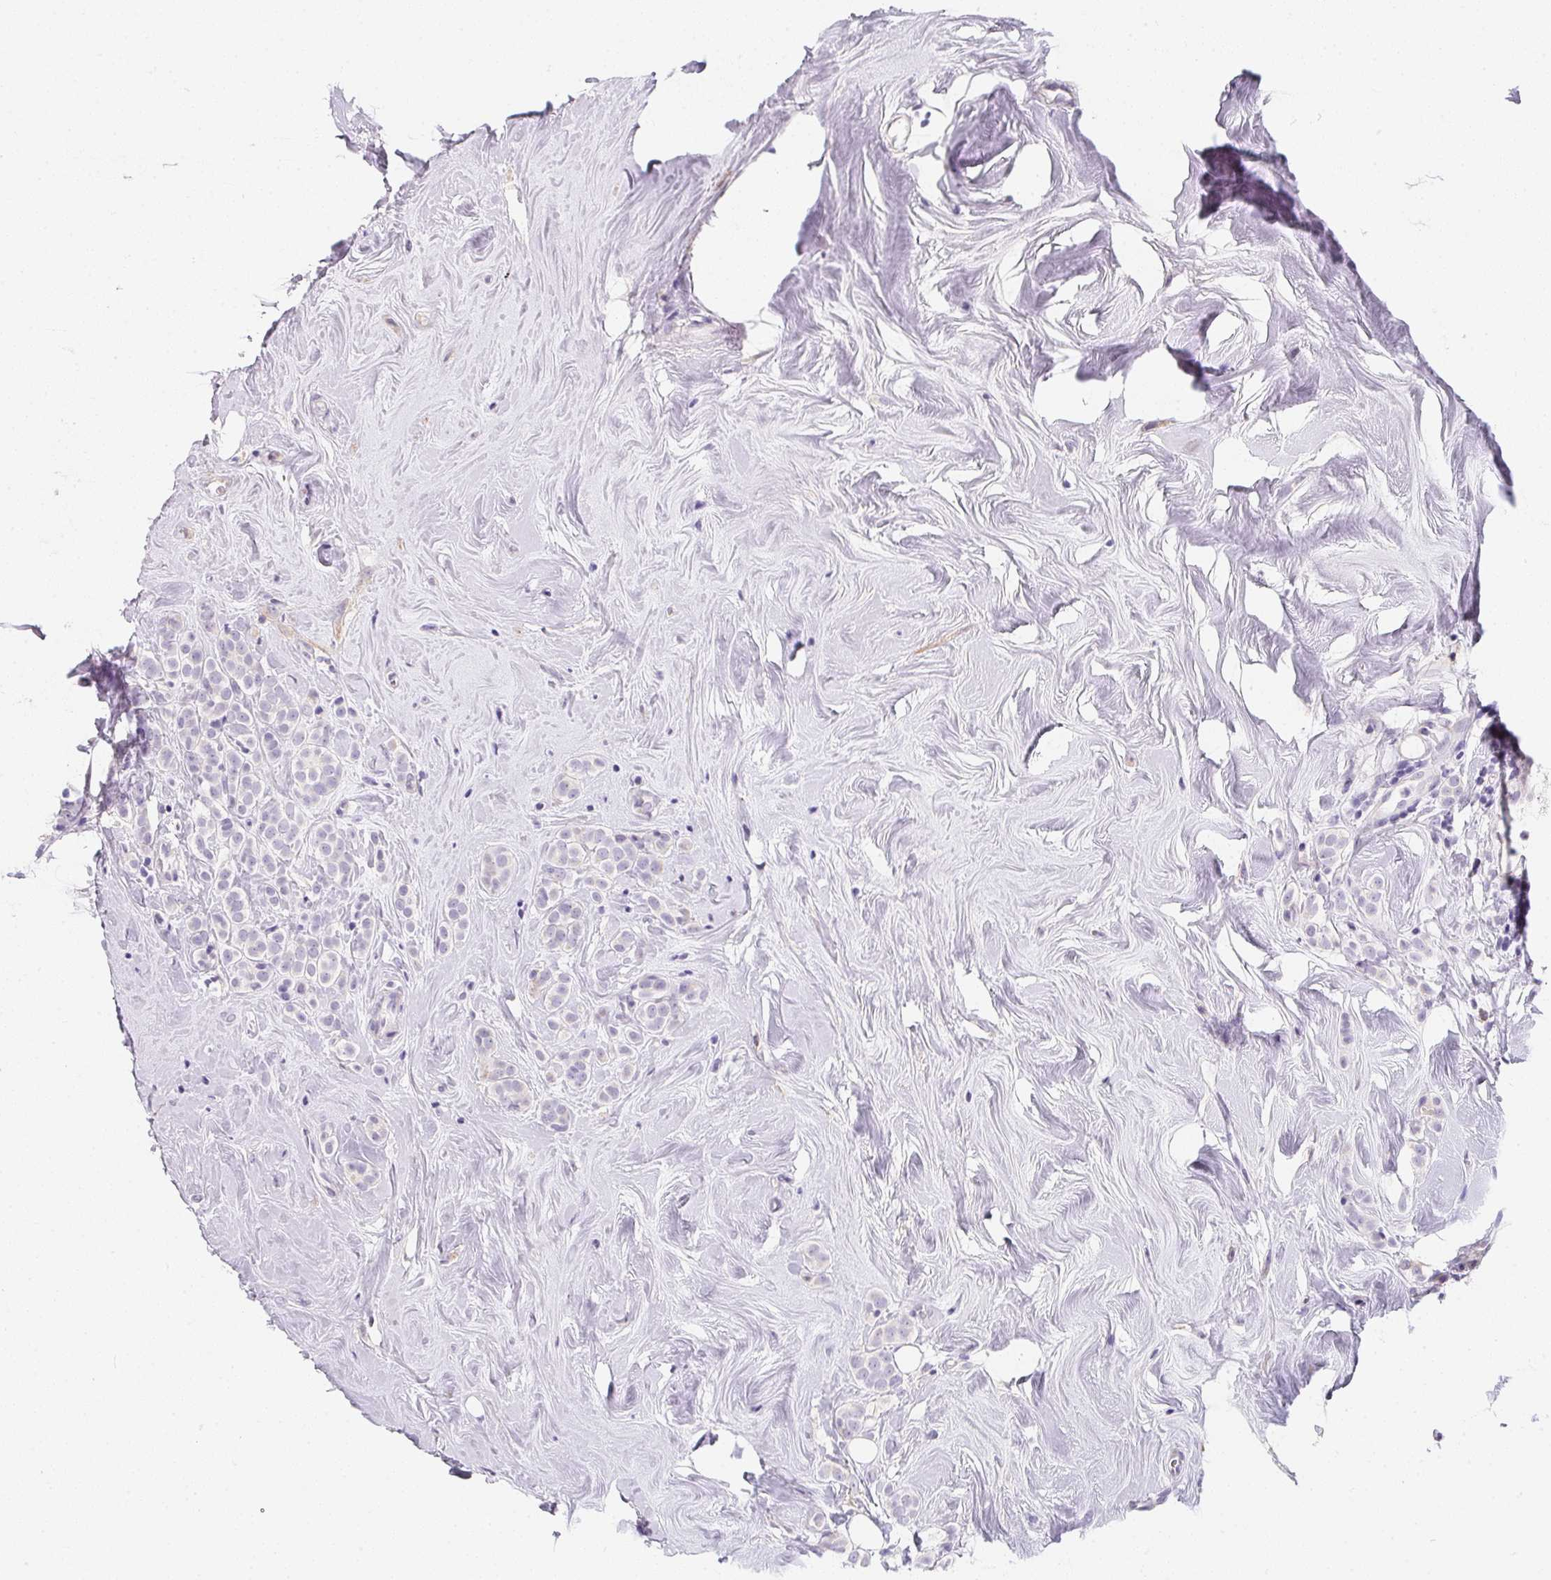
{"staining": {"intensity": "negative", "quantity": "none", "location": "none"}, "tissue": "breast cancer", "cell_type": "Tumor cells", "image_type": "cancer", "snomed": [{"axis": "morphology", "description": "Lobular carcinoma"}, {"axis": "topography", "description": "Breast"}], "caption": "Immunohistochemical staining of lobular carcinoma (breast) shows no significant positivity in tumor cells.", "gene": "MAP1A", "patient": {"sex": "female", "age": 49}}